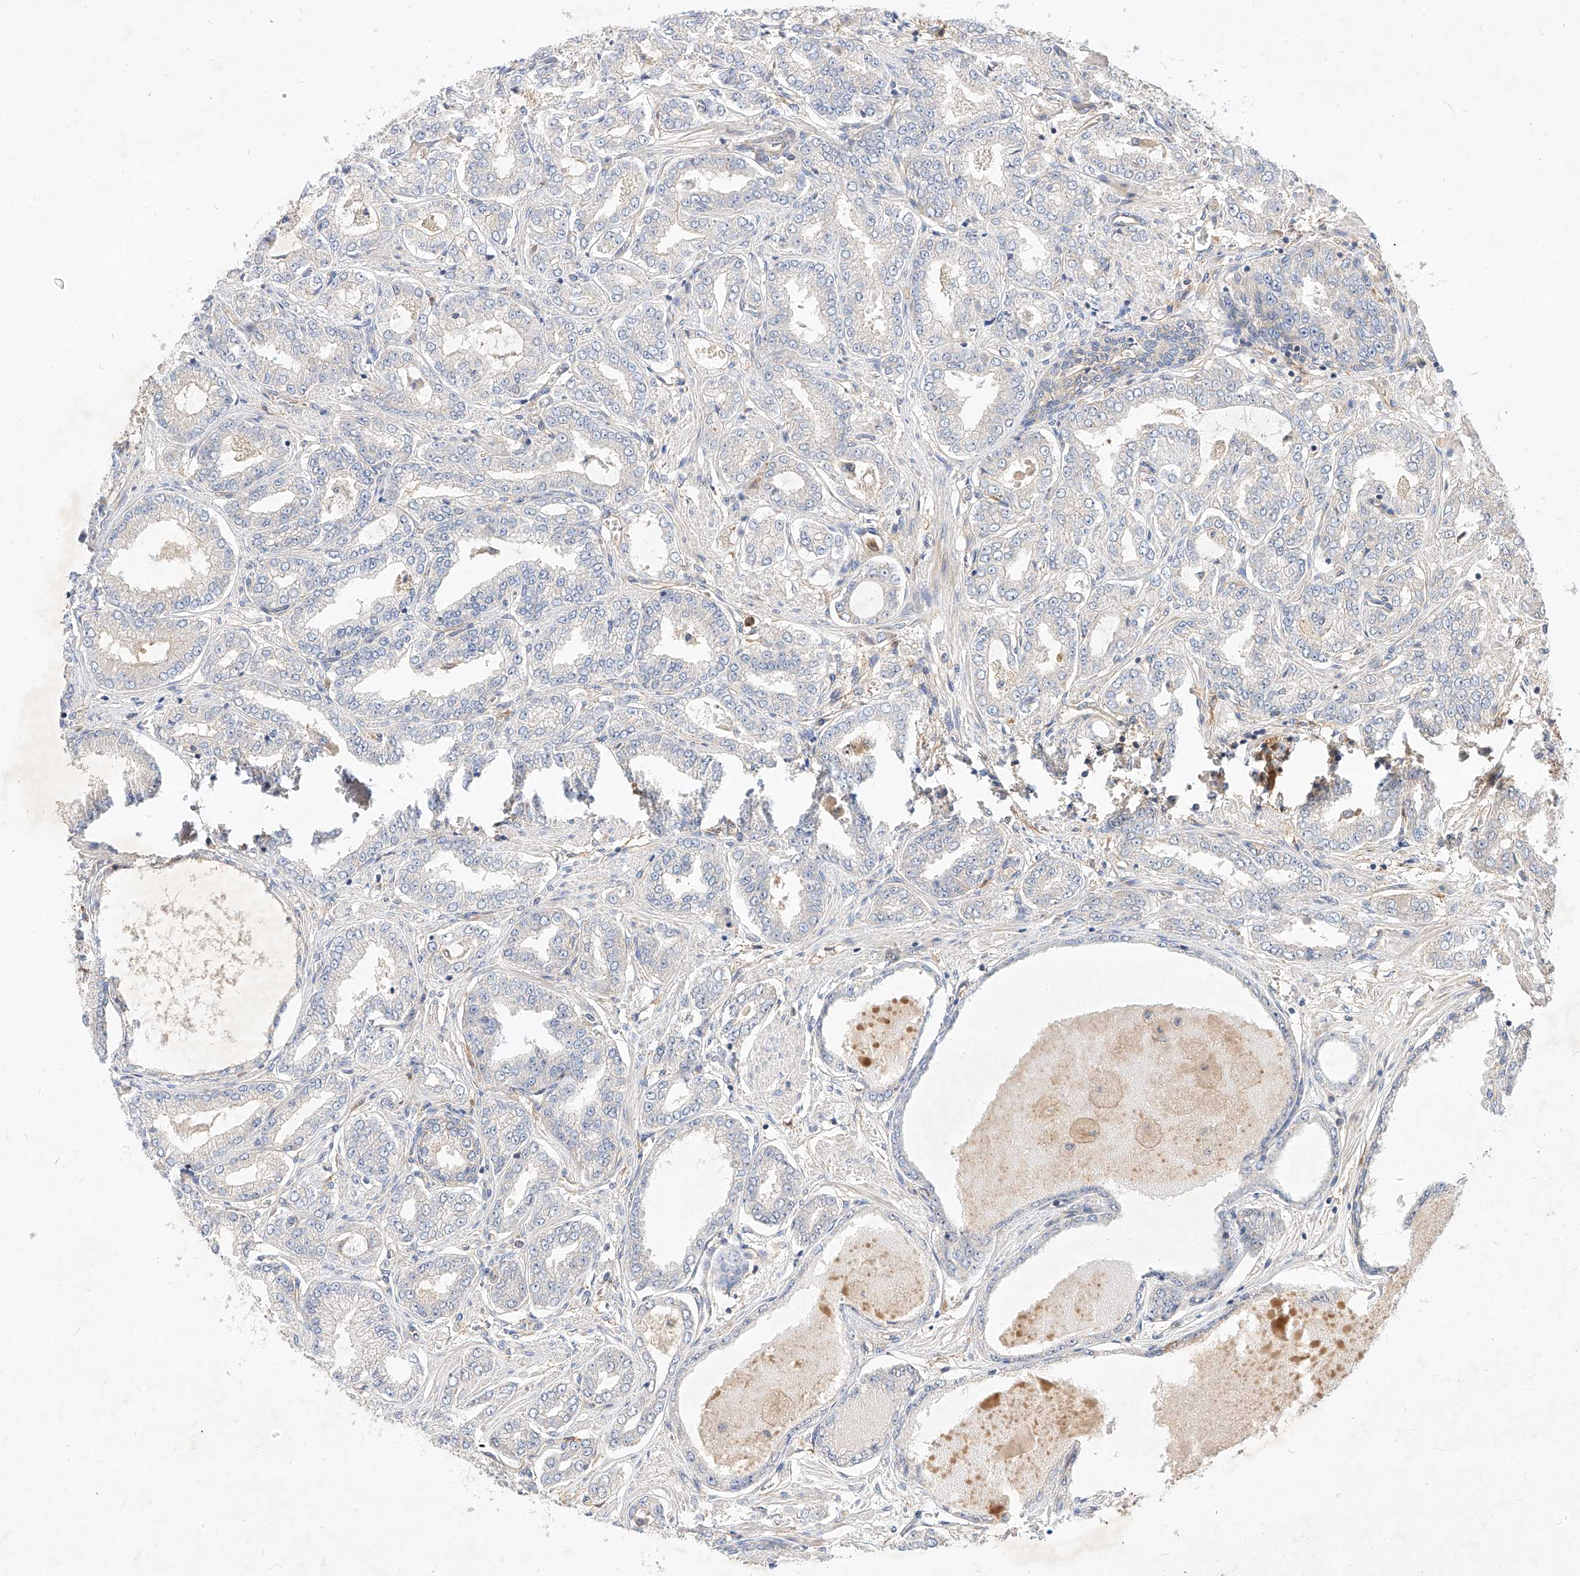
{"staining": {"intensity": "negative", "quantity": "none", "location": "none"}, "tissue": "prostate cancer", "cell_type": "Tumor cells", "image_type": "cancer", "snomed": [{"axis": "morphology", "description": "Adenocarcinoma, Low grade"}, {"axis": "topography", "description": "Prostate"}], "caption": "Histopathology image shows no significant protein positivity in tumor cells of prostate cancer.", "gene": "NFAM1", "patient": {"sex": "male", "age": 63}}